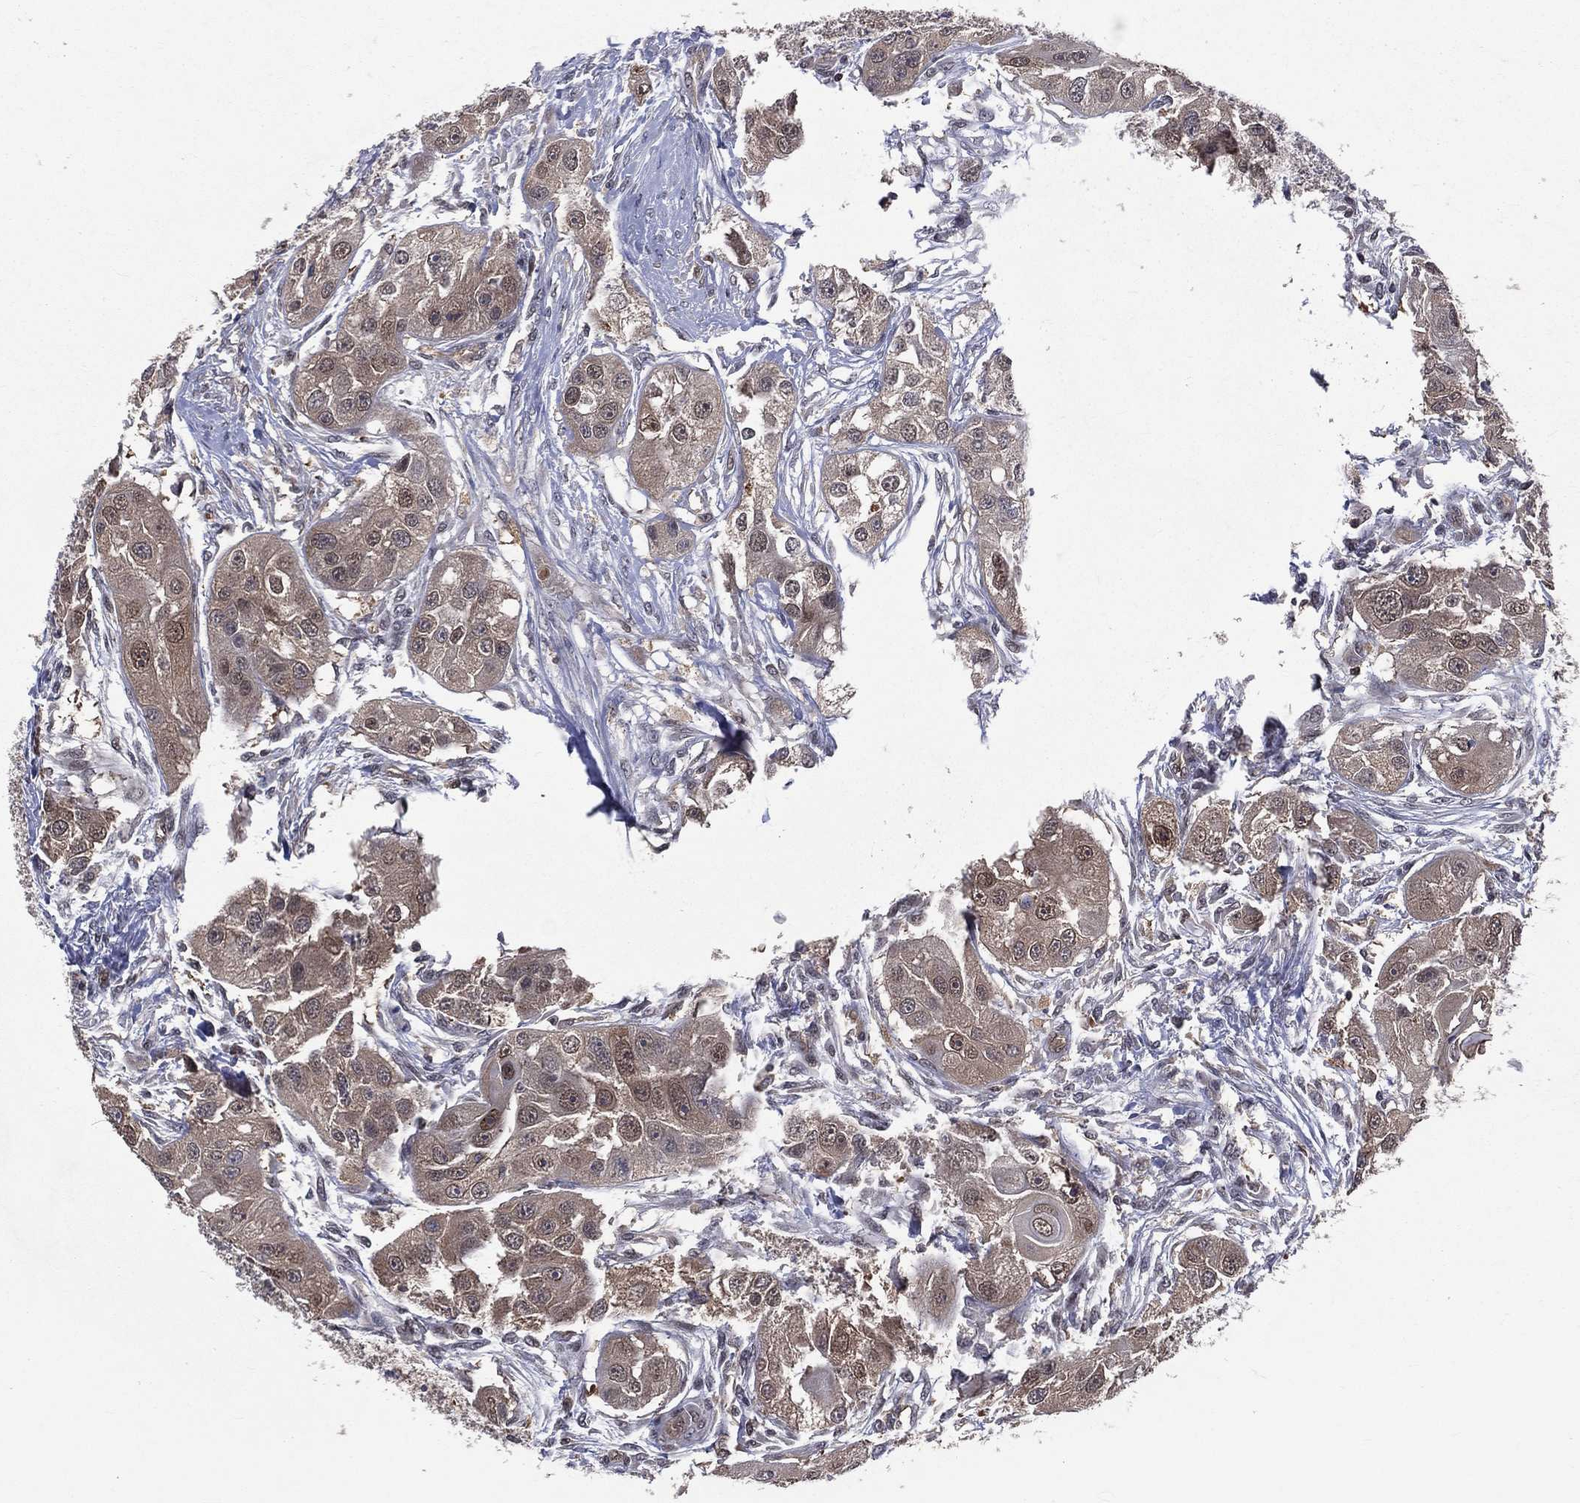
{"staining": {"intensity": "moderate", "quantity": "<25%", "location": "cytoplasmic/membranous,nuclear"}, "tissue": "head and neck cancer", "cell_type": "Tumor cells", "image_type": "cancer", "snomed": [{"axis": "morphology", "description": "Normal tissue, NOS"}, {"axis": "morphology", "description": "Squamous cell carcinoma, NOS"}, {"axis": "topography", "description": "Skeletal muscle"}, {"axis": "topography", "description": "Head-Neck"}], "caption": "Tumor cells display low levels of moderate cytoplasmic/membranous and nuclear staining in approximately <25% of cells in head and neck cancer (squamous cell carcinoma).", "gene": "GMPR2", "patient": {"sex": "male", "age": 51}}